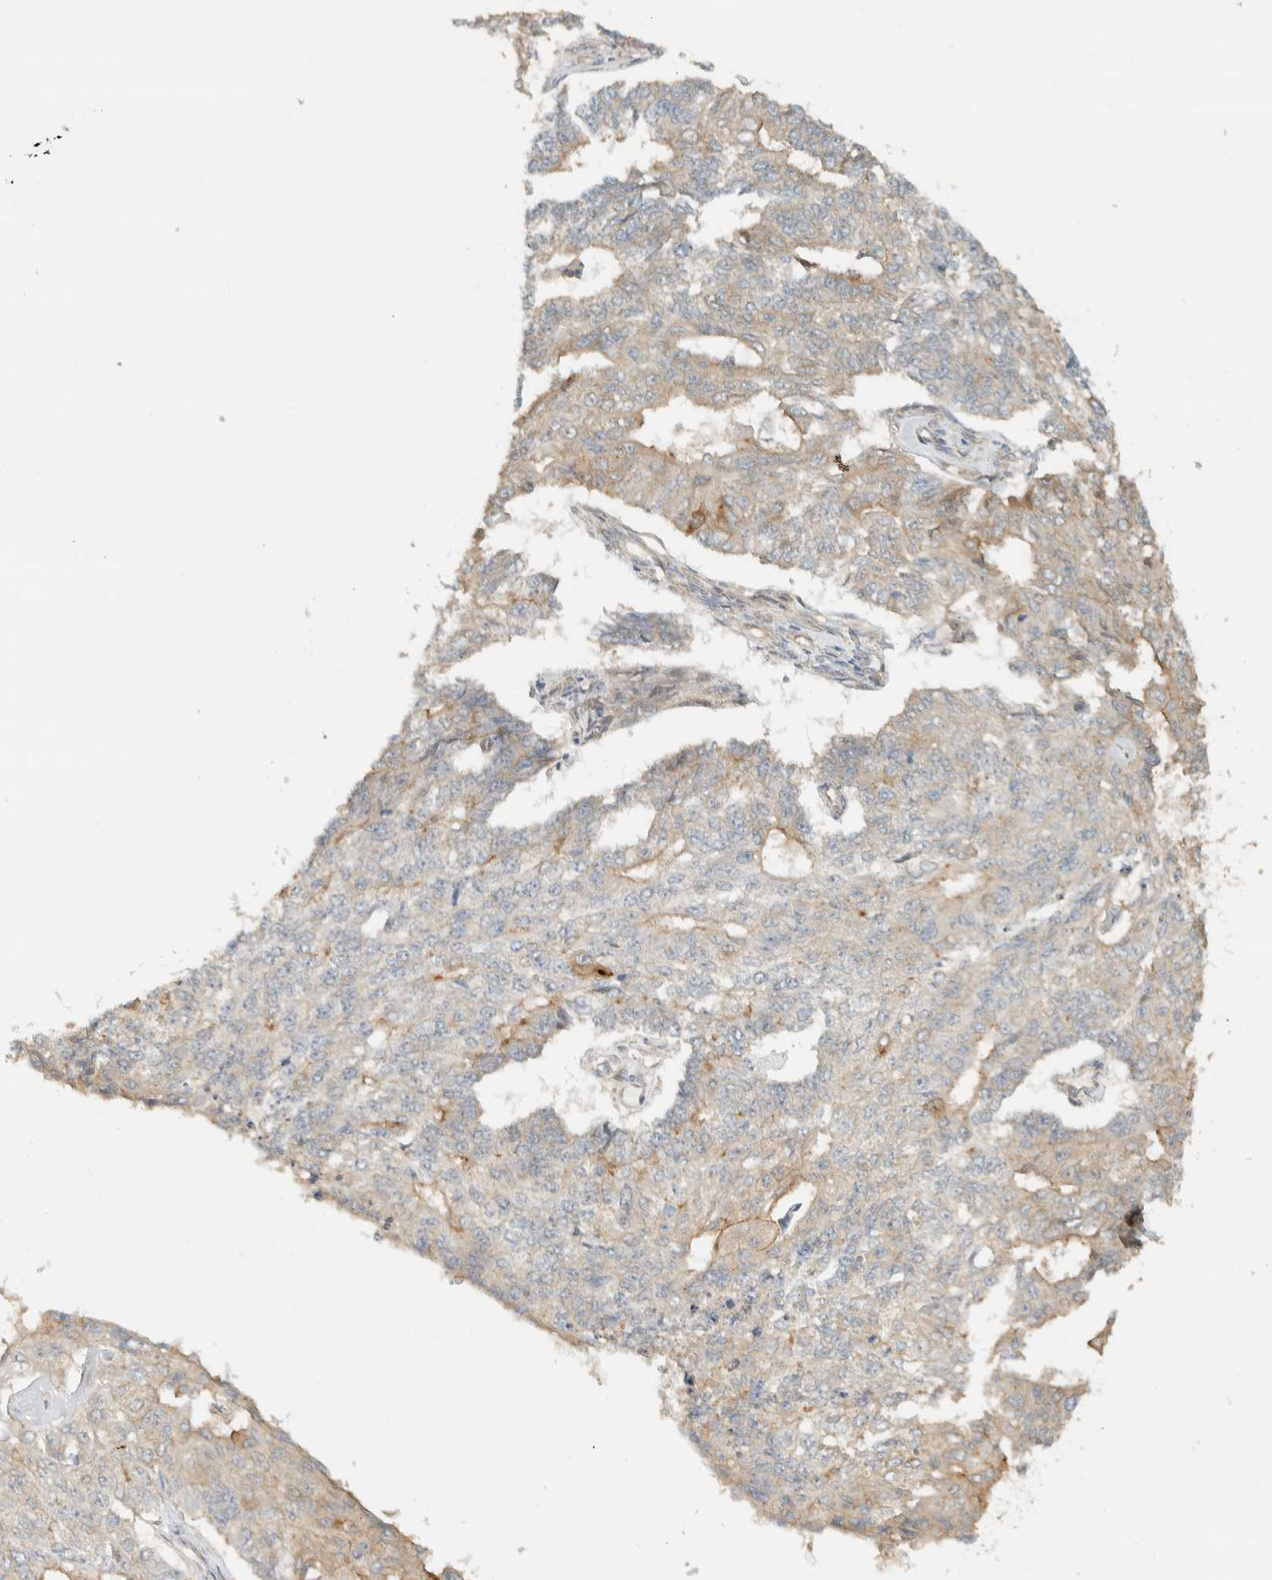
{"staining": {"intensity": "weak", "quantity": "<25%", "location": "cytoplasmic/membranous"}, "tissue": "endometrial cancer", "cell_type": "Tumor cells", "image_type": "cancer", "snomed": [{"axis": "morphology", "description": "Adenocarcinoma, NOS"}, {"axis": "topography", "description": "Endometrium"}], "caption": "Immunohistochemical staining of adenocarcinoma (endometrial) reveals no significant expression in tumor cells. The staining is performed using DAB brown chromogen with nuclei counter-stained in using hematoxylin.", "gene": "RAB11FIP1", "patient": {"sex": "female", "age": 32}}